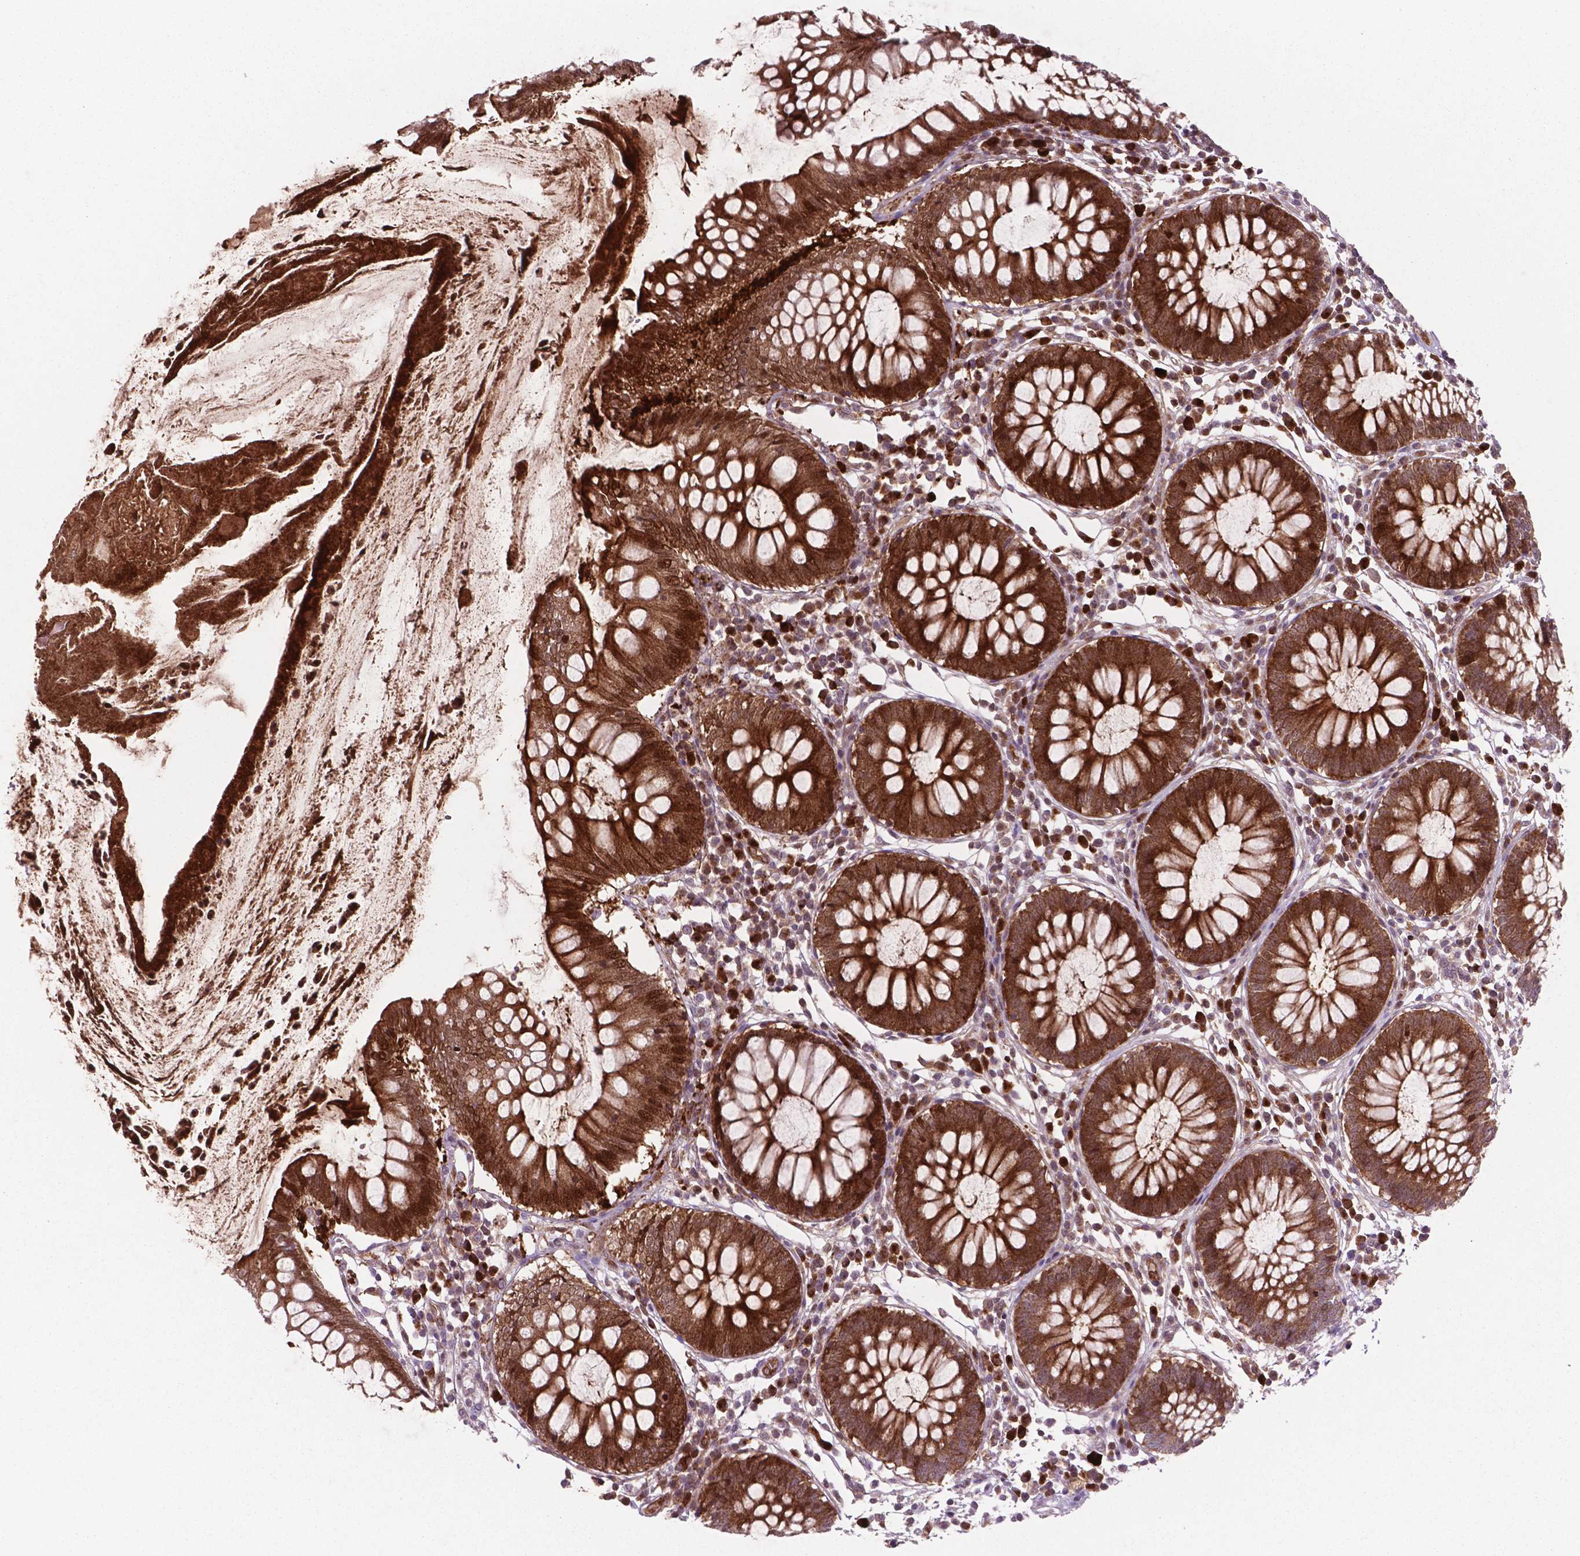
{"staining": {"intensity": "strong", "quantity": ">75%", "location": "cytoplasmic/membranous"}, "tissue": "colon", "cell_type": "Endothelial cells", "image_type": "normal", "snomed": [{"axis": "morphology", "description": "Normal tissue, NOS"}, {"axis": "morphology", "description": "Adenocarcinoma, NOS"}, {"axis": "topography", "description": "Colon"}], "caption": "Strong cytoplasmic/membranous protein expression is seen in approximately >75% of endothelial cells in colon. The staining was performed using DAB, with brown indicating positive protein expression. Nuclei are stained blue with hematoxylin.", "gene": "LDHA", "patient": {"sex": "male", "age": 83}}